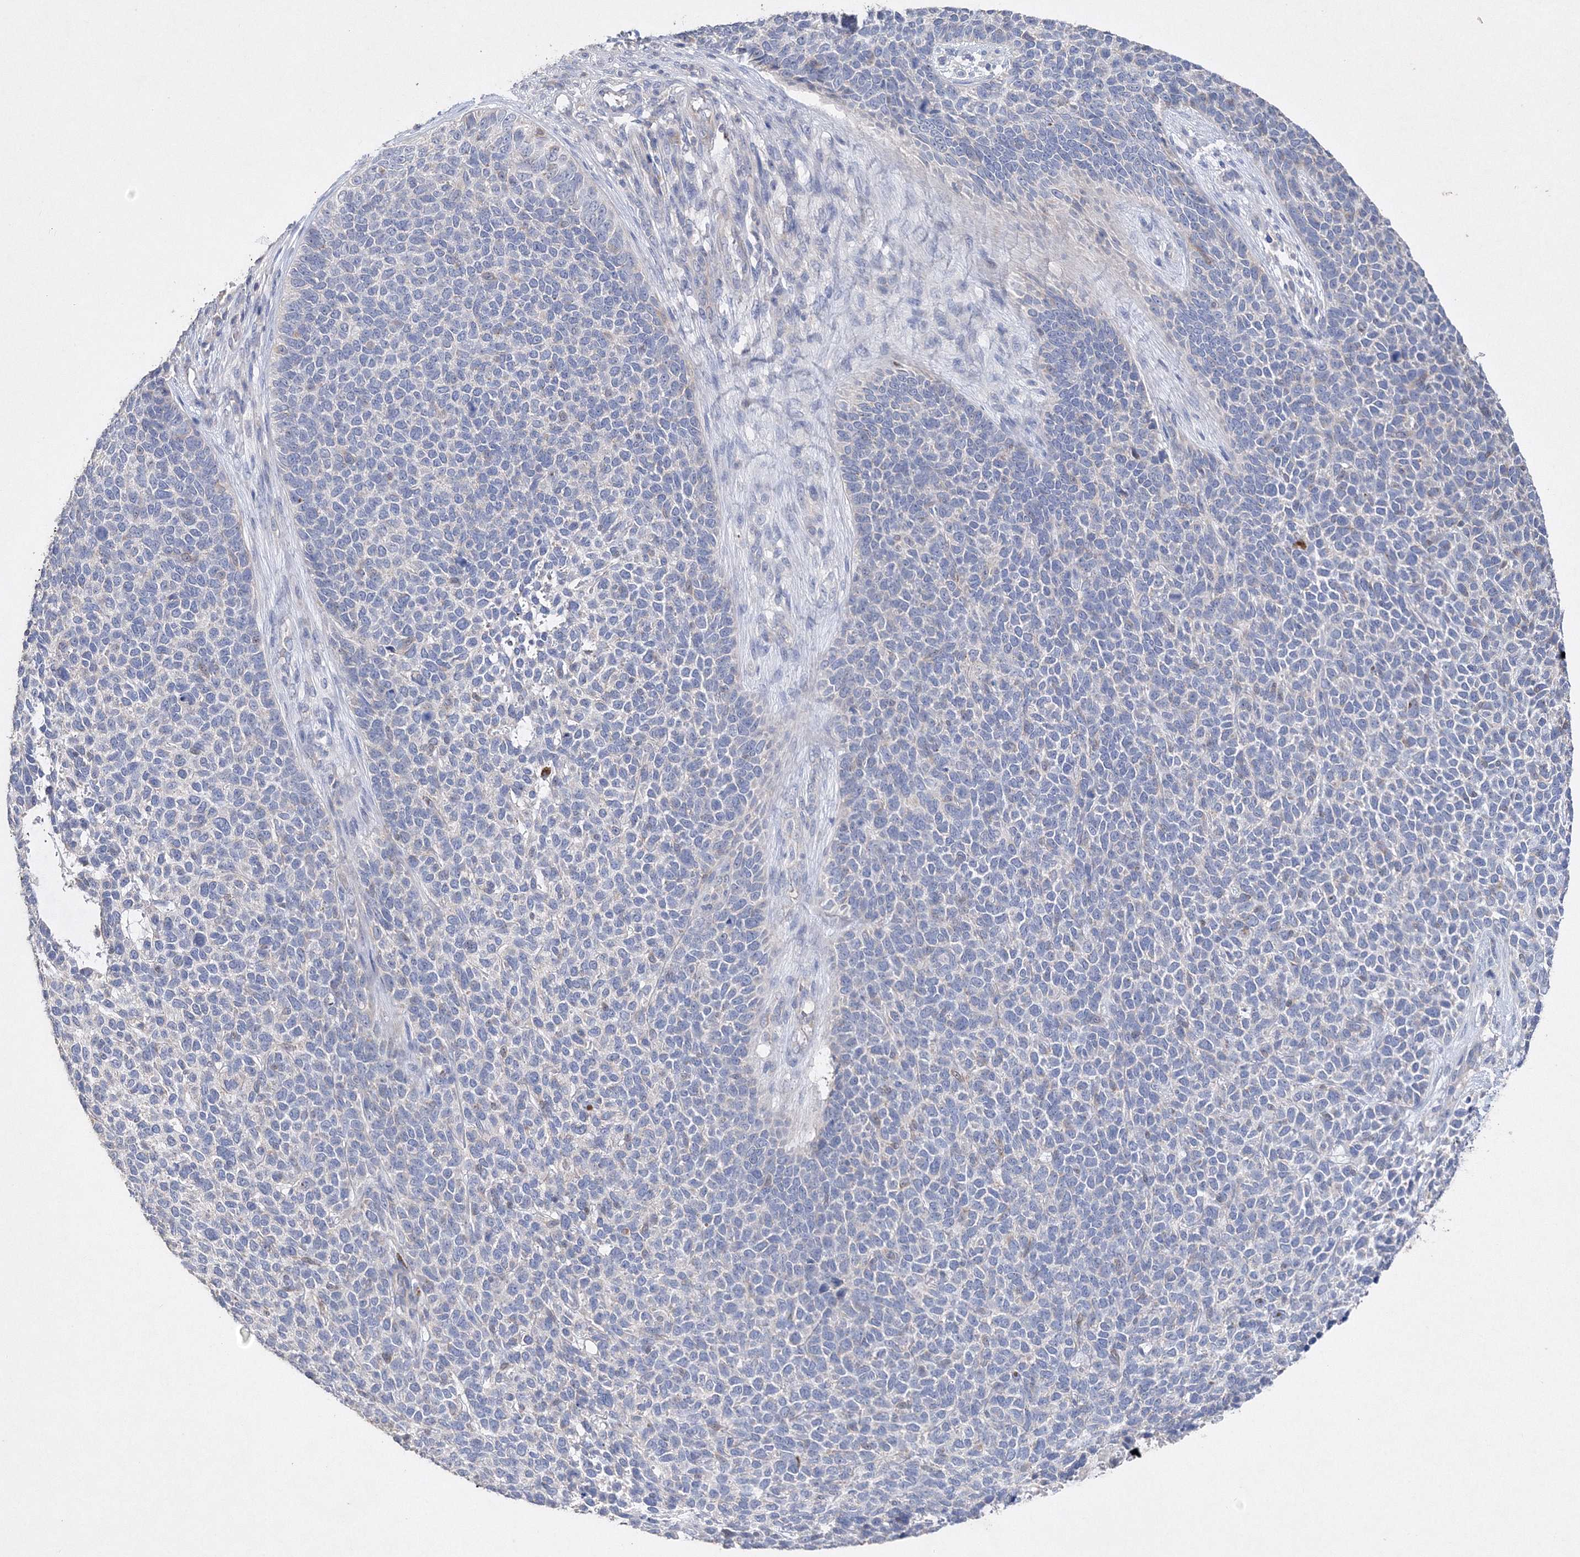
{"staining": {"intensity": "negative", "quantity": "none", "location": "none"}, "tissue": "skin cancer", "cell_type": "Tumor cells", "image_type": "cancer", "snomed": [{"axis": "morphology", "description": "Basal cell carcinoma"}, {"axis": "topography", "description": "Skin"}], "caption": "IHC photomicrograph of neoplastic tissue: skin cancer (basal cell carcinoma) stained with DAB (3,3'-diaminobenzidine) exhibits no significant protein staining in tumor cells.", "gene": "GLS", "patient": {"sex": "female", "age": 84}}